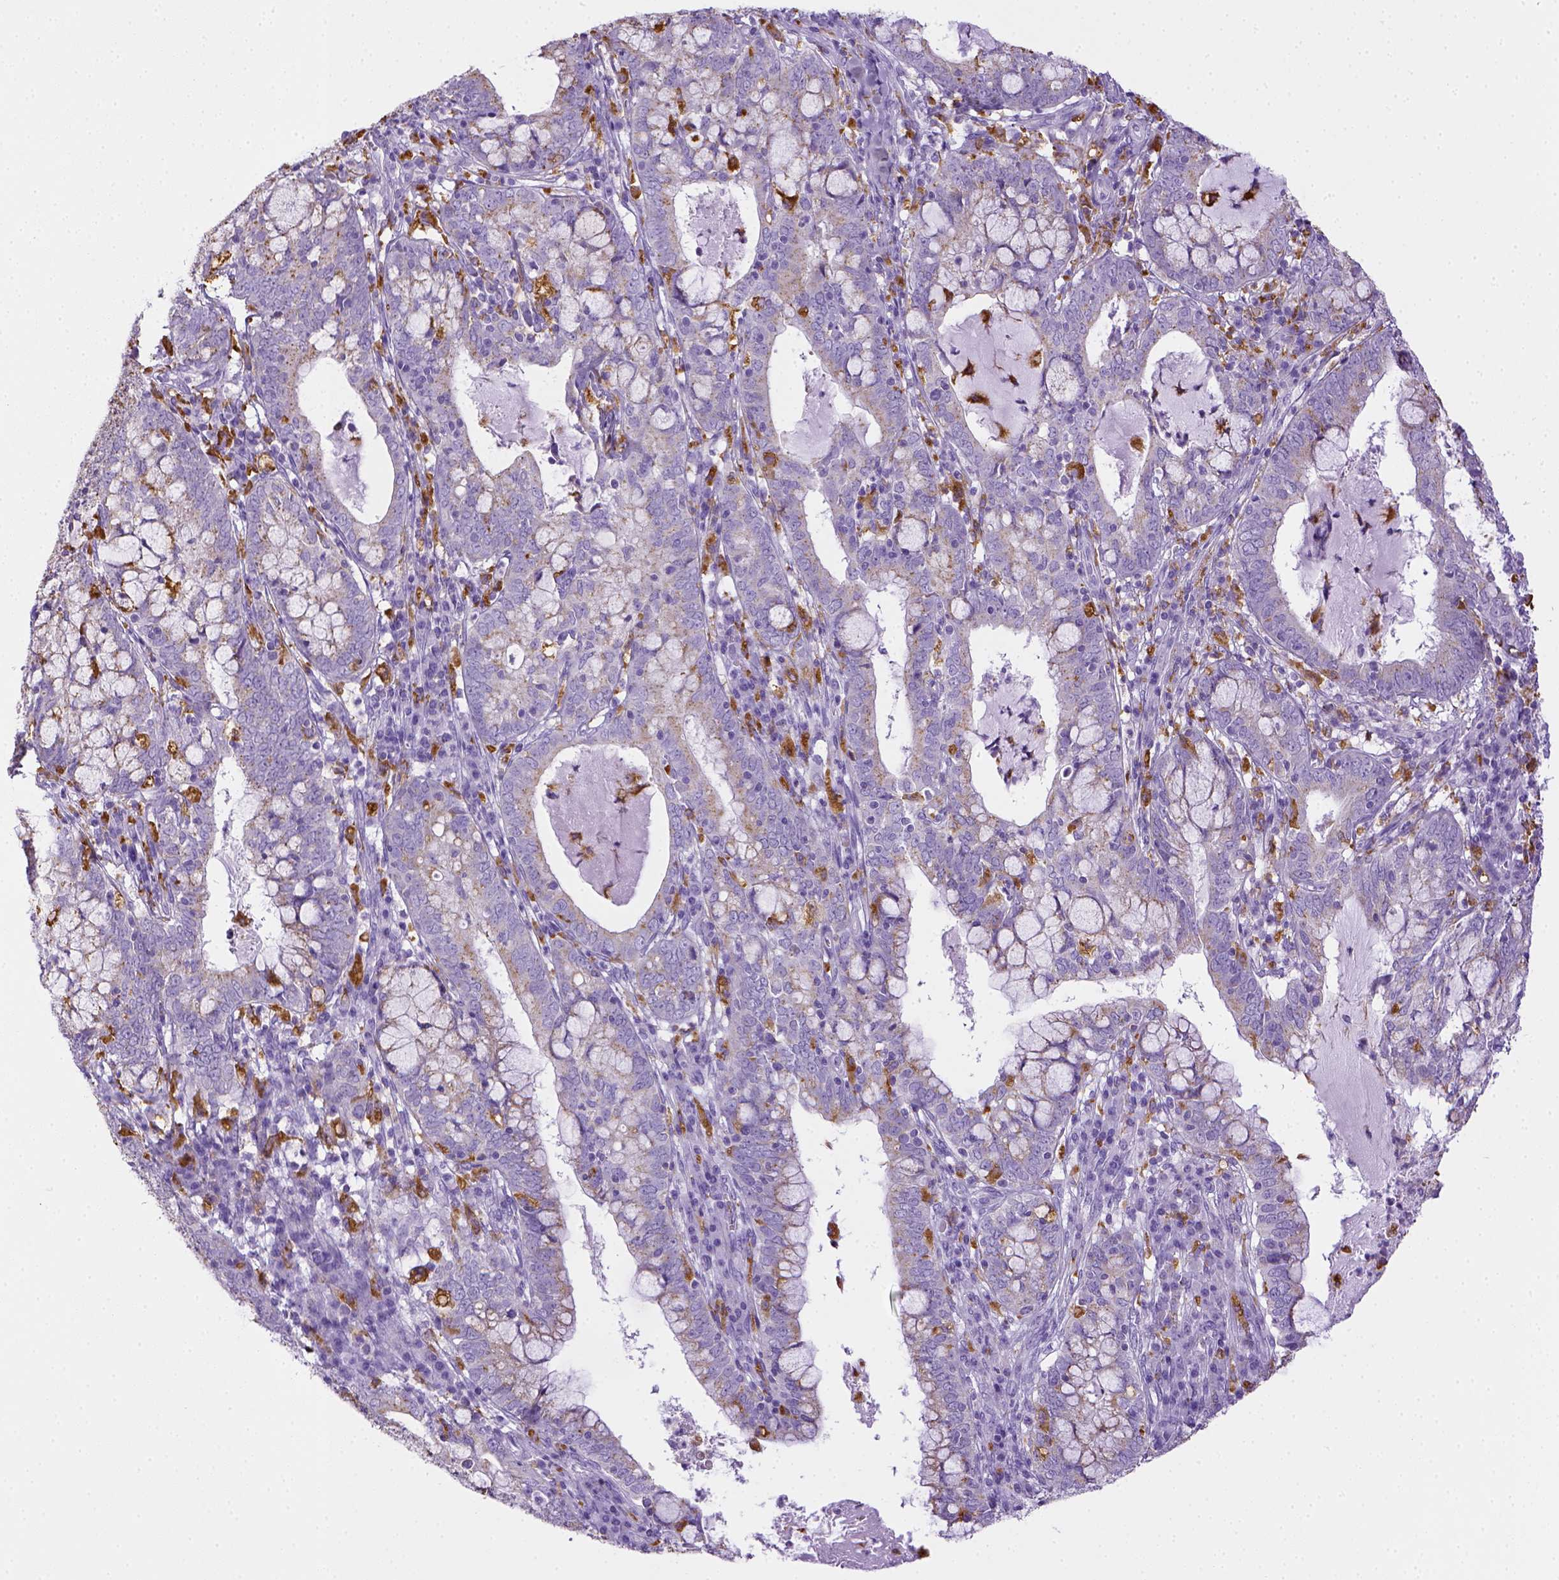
{"staining": {"intensity": "negative", "quantity": "none", "location": "none"}, "tissue": "cervical cancer", "cell_type": "Tumor cells", "image_type": "cancer", "snomed": [{"axis": "morphology", "description": "Adenocarcinoma, NOS"}, {"axis": "topography", "description": "Cervix"}], "caption": "A high-resolution histopathology image shows IHC staining of cervical adenocarcinoma, which demonstrates no significant positivity in tumor cells. (Stains: DAB (3,3'-diaminobenzidine) IHC with hematoxylin counter stain, Microscopy: brightfield microscopy at high magnification).", "gene": "CD68", "patient": {"sex": "female", "age": 40}}